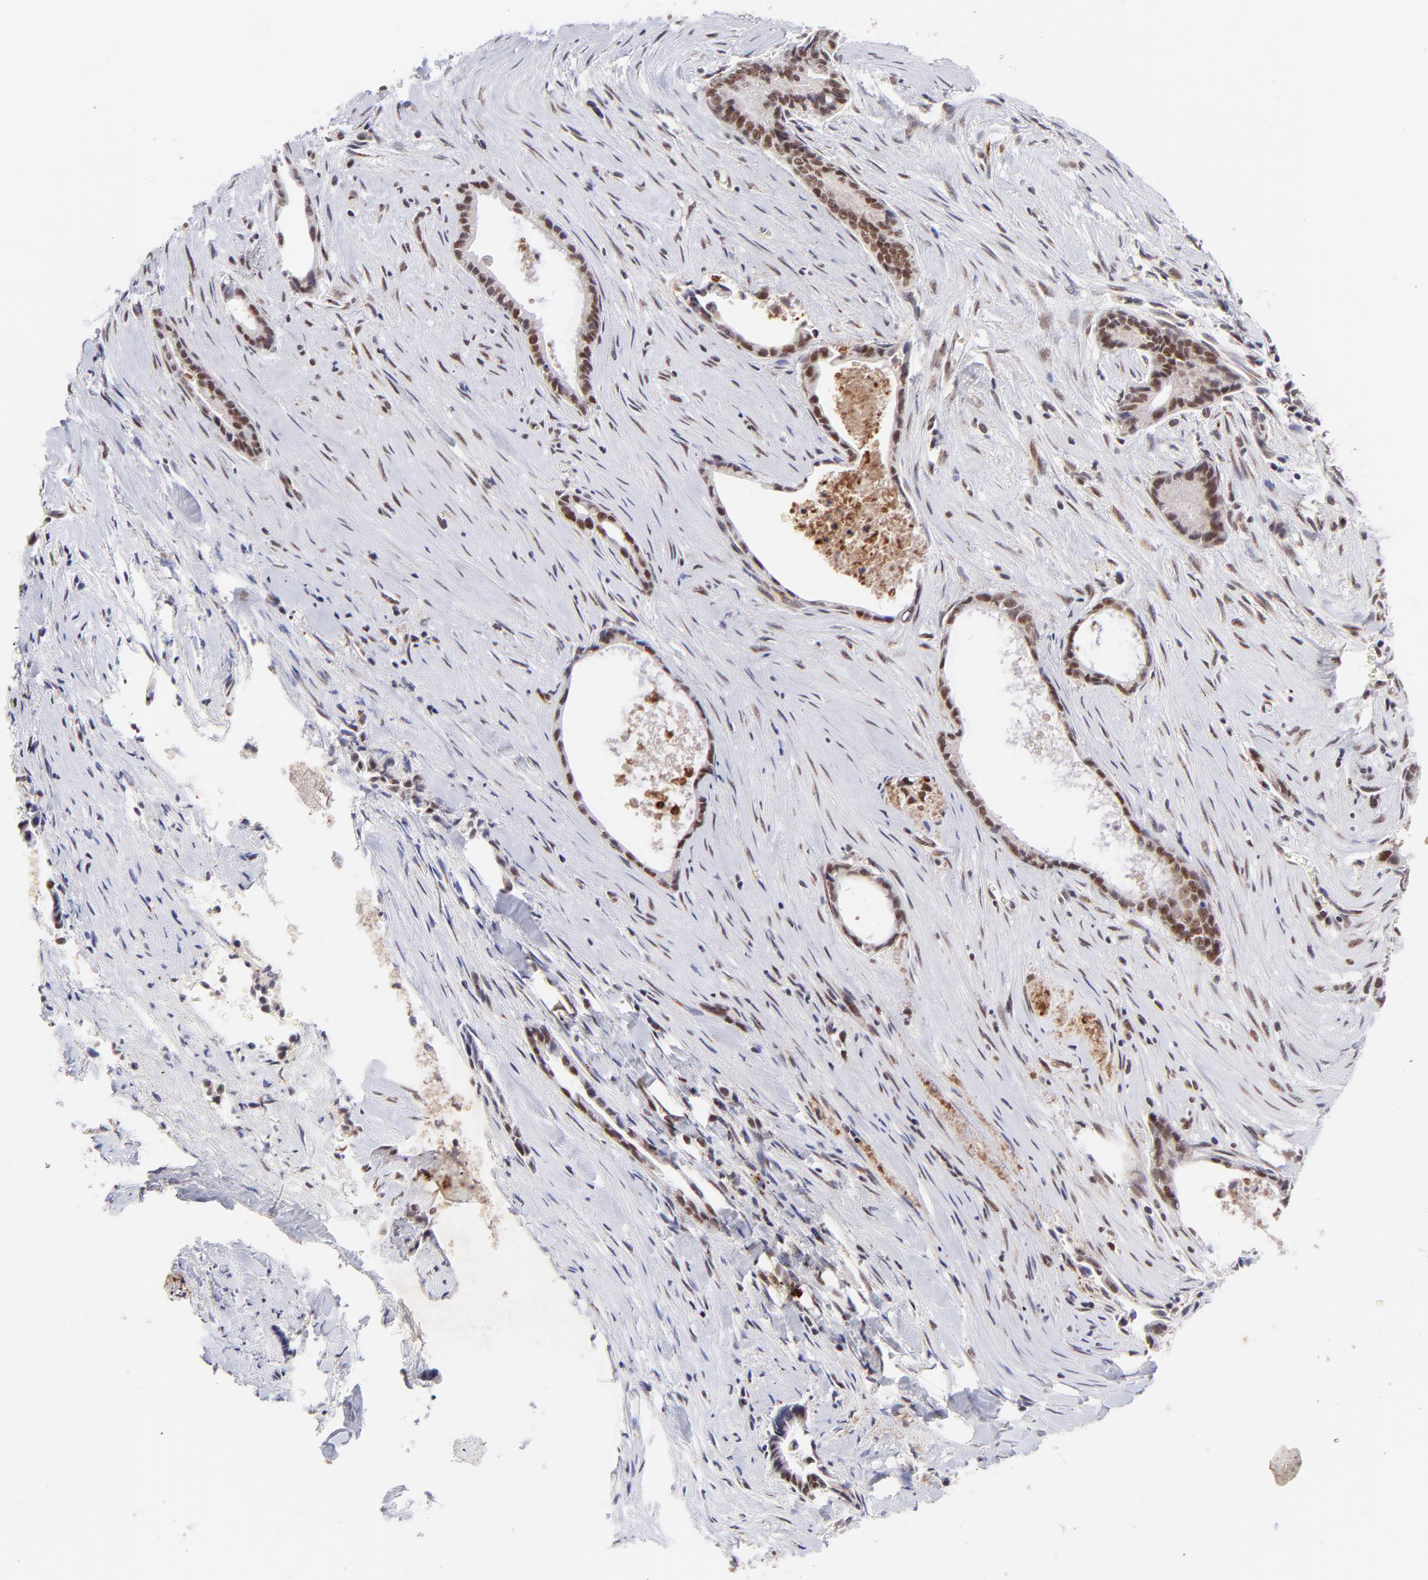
{"staining": {"intensity": "moderate", "quantity": ">75%", "location": "nuclear"}, "tissue": "liver cancer", "cell_type": "Tumor cells", "image_type": "cancer", "snomed": [{"axis": "morphology", "description": "Cholangiocarcinoma"}, {"axis": "topography", "description": "Liver"}], "caption": "Liver cancer (cholangiocarcinoma) was stained to show a protein in brown. There is medium levels of moderate nuclear expression in about >75% of tumor cells.", "gene": "MED12", "patient": {"sex": "female", "age": 55}}